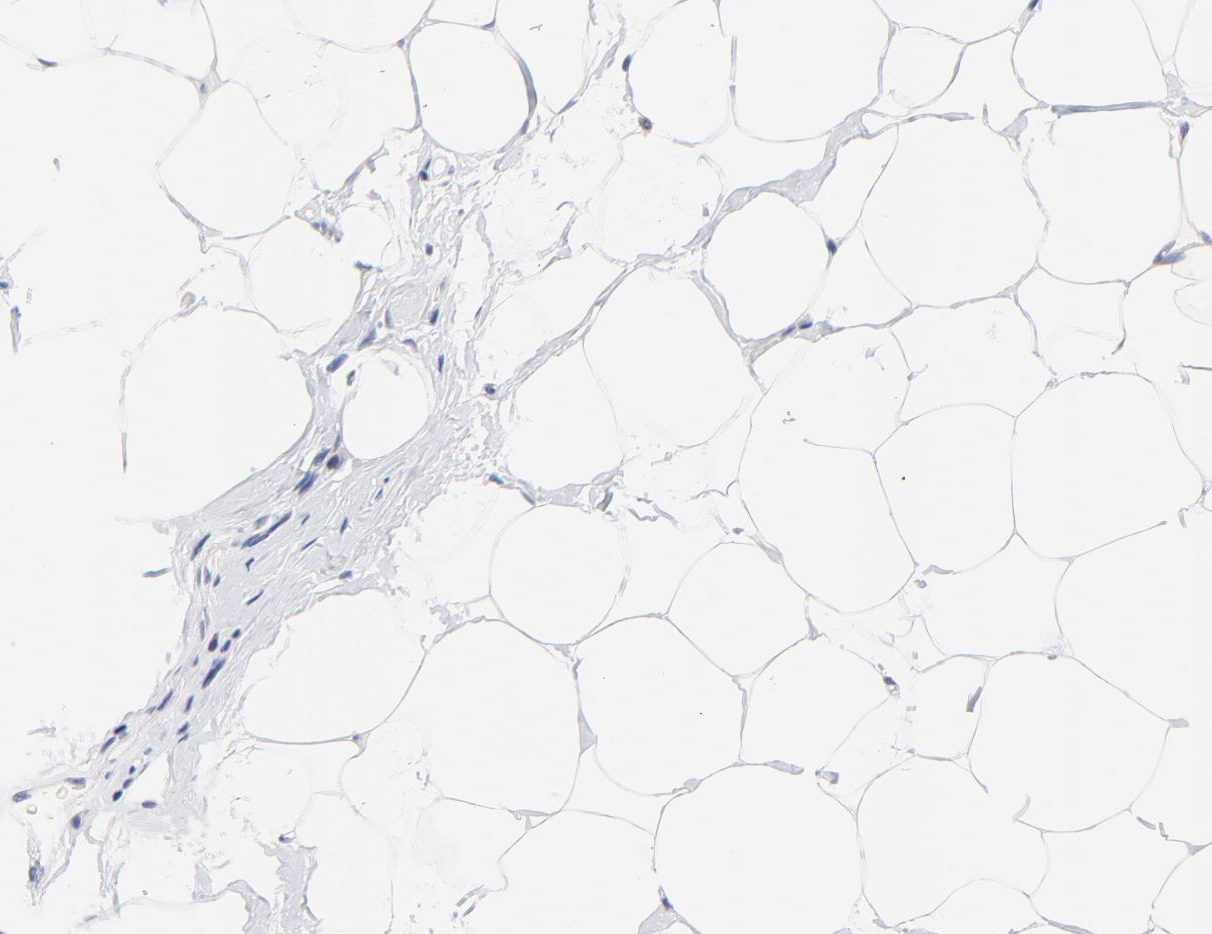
{"staining": {"intensity": "negative", "quantity": "none", "location": "none"}, "tissue": "breast cancer", "cell_type": "Tumor cells", "image_type": "cancer", "snomed": [{"axis": "morphology", "description": "Lobular carcinoma"}, {"axis": "topography", "description": "Breast"}], "caption": "High power microscopy image of an immunohistochemistry (IHC) image of breast cancer (lobular carcinoma), revealing no significant expression in tumor cells.", "gene": "AFF2", "patient": {"sex": "female", "age": 56}}